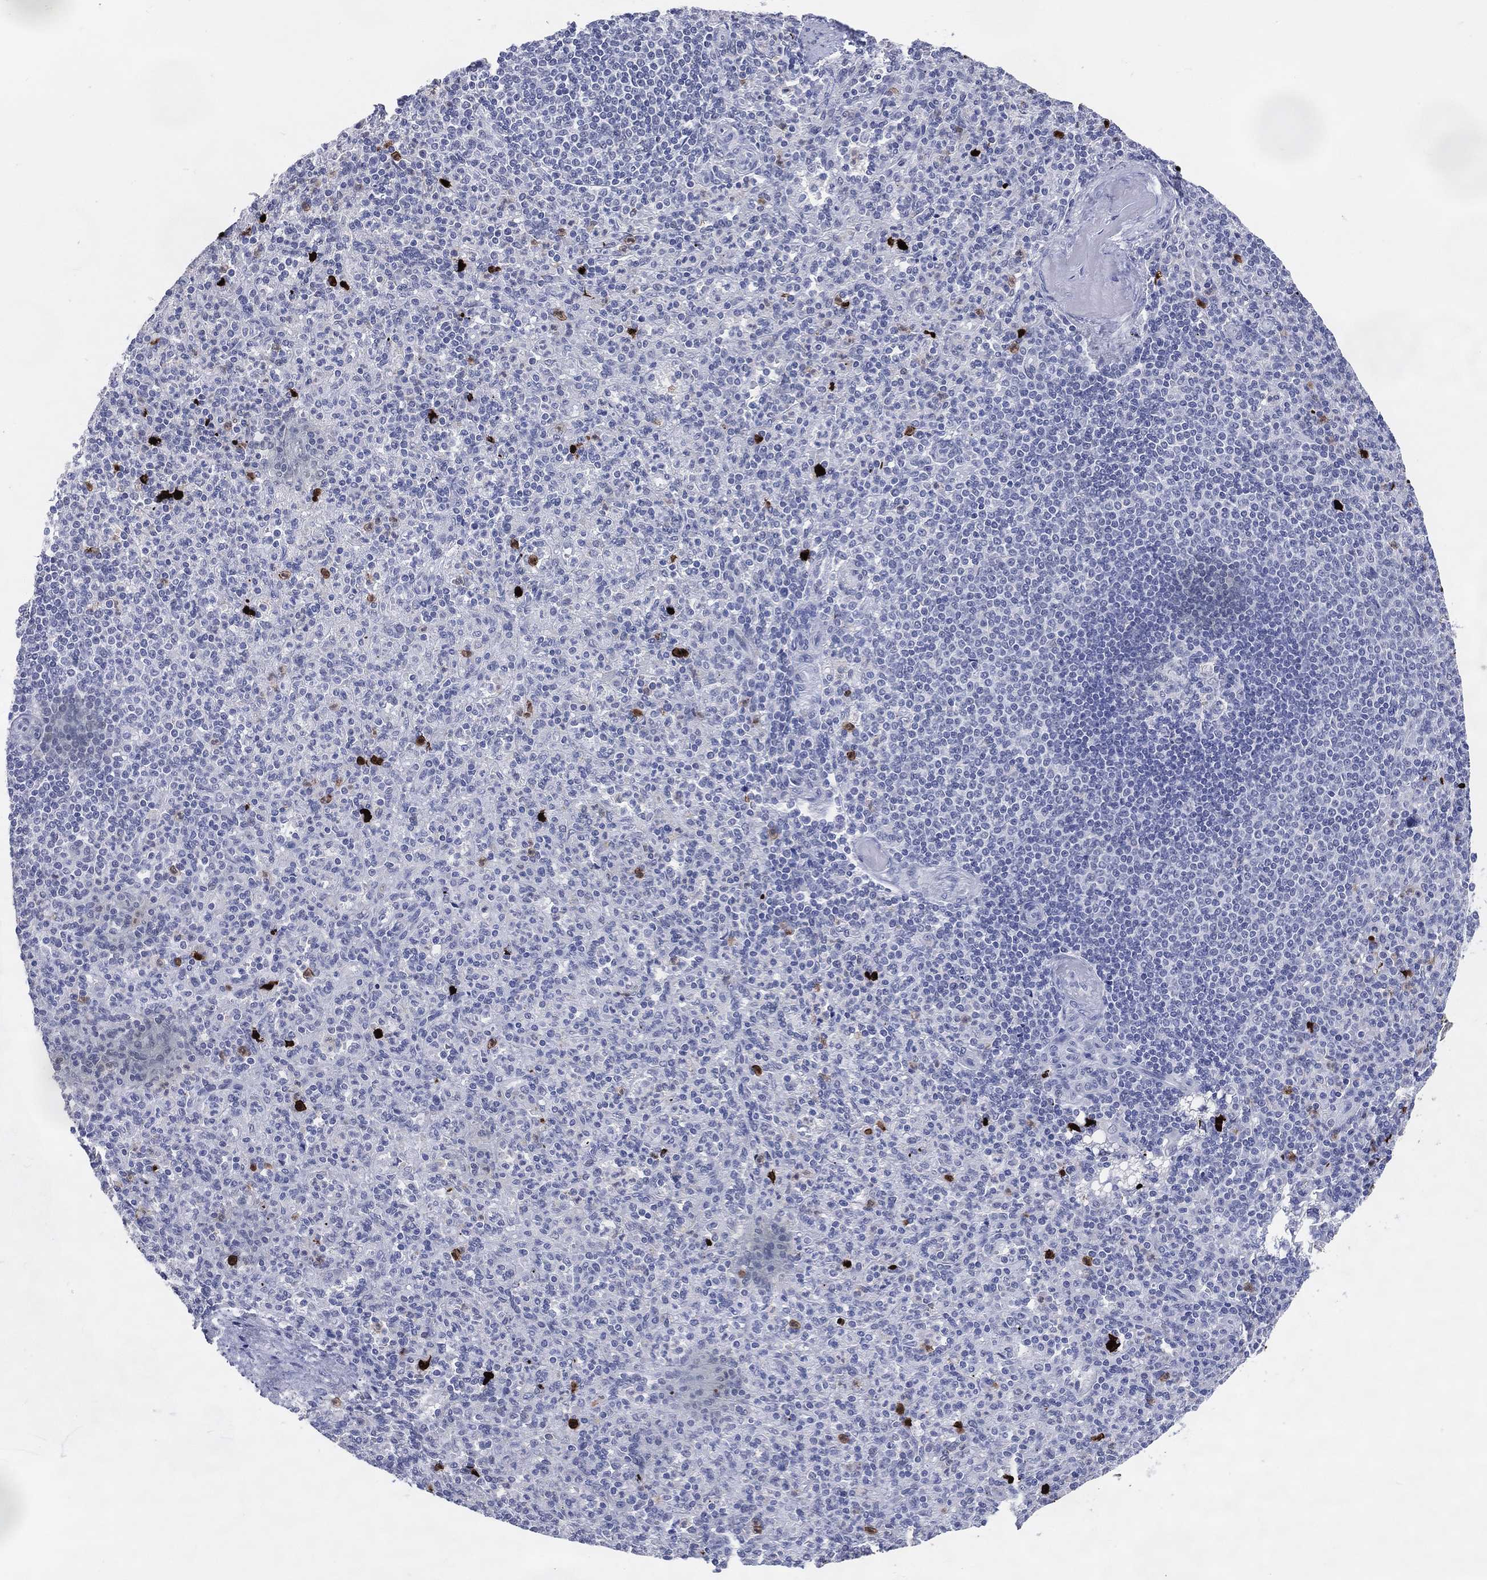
{"staining": {"intensity": "strong", "quantity": "<25%", "location": "cytoplasmic/membranous,nuclear"}, "tissue": "spleen", "cell_type": "Cells in red pulp", "image_type": "normal", "snomed": [{"axis": "morphology", "description": "Normal tissue, NOS"}, {"axis": "topography", "description": "Spleen"}], "caption": "This is a micrograph of immunohistochemistry staining of benign spleen, which shows strong staining in the cytoplasmic/membranous,nuclear of cells in red pulp.", "gene": "CFAP58", "patient": {"sex": "female", "age": 74}}